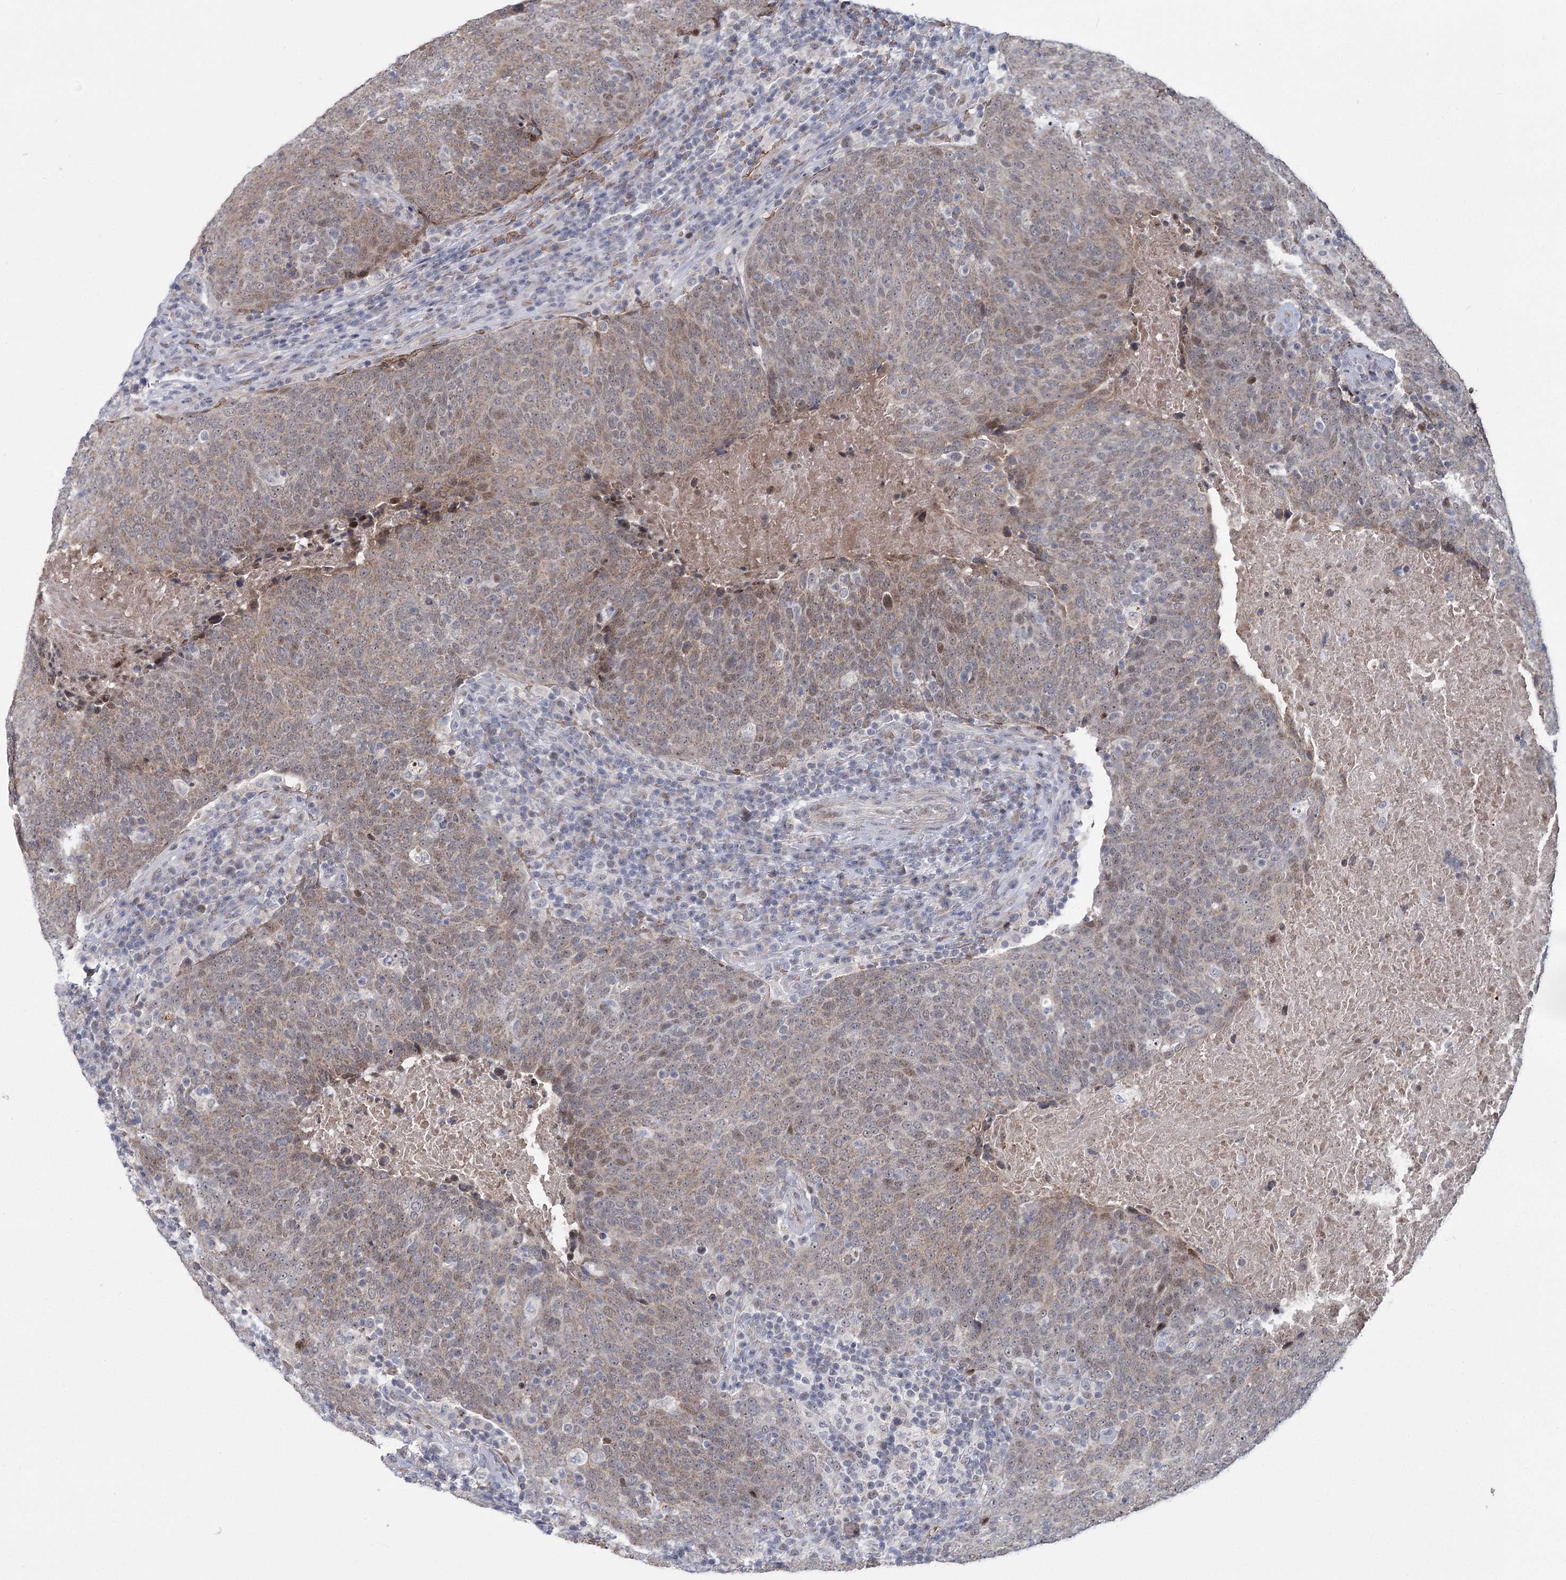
{"staining": {"intensity": "weak", "quantity": ">75%", "location": "cytoplasmic/membranous,nuclear"}, "tissue": "head and neck cancer", "cell_type": "Tumor cells", "image_type": "cancer", "snomed": [{"axis": "morphology", "description": "Squamous cell carcinoma, NOS"}, {"axis": "morphology", "description": "Squamous cell carcinoma, metastatic, NOS"}, {"axis": "topography", "description": "Lymph node"}, {"axis": "topography", "description": "Head-Neck"}], "caption": "The image reveals staining of head and neck cancer, revealing weak cytoplasmic/membranous and nuclear protein expression (brown color) within tumor cells.", "gene": "NSMCE4A", "patient": {"sex": "male", "age": 62}}